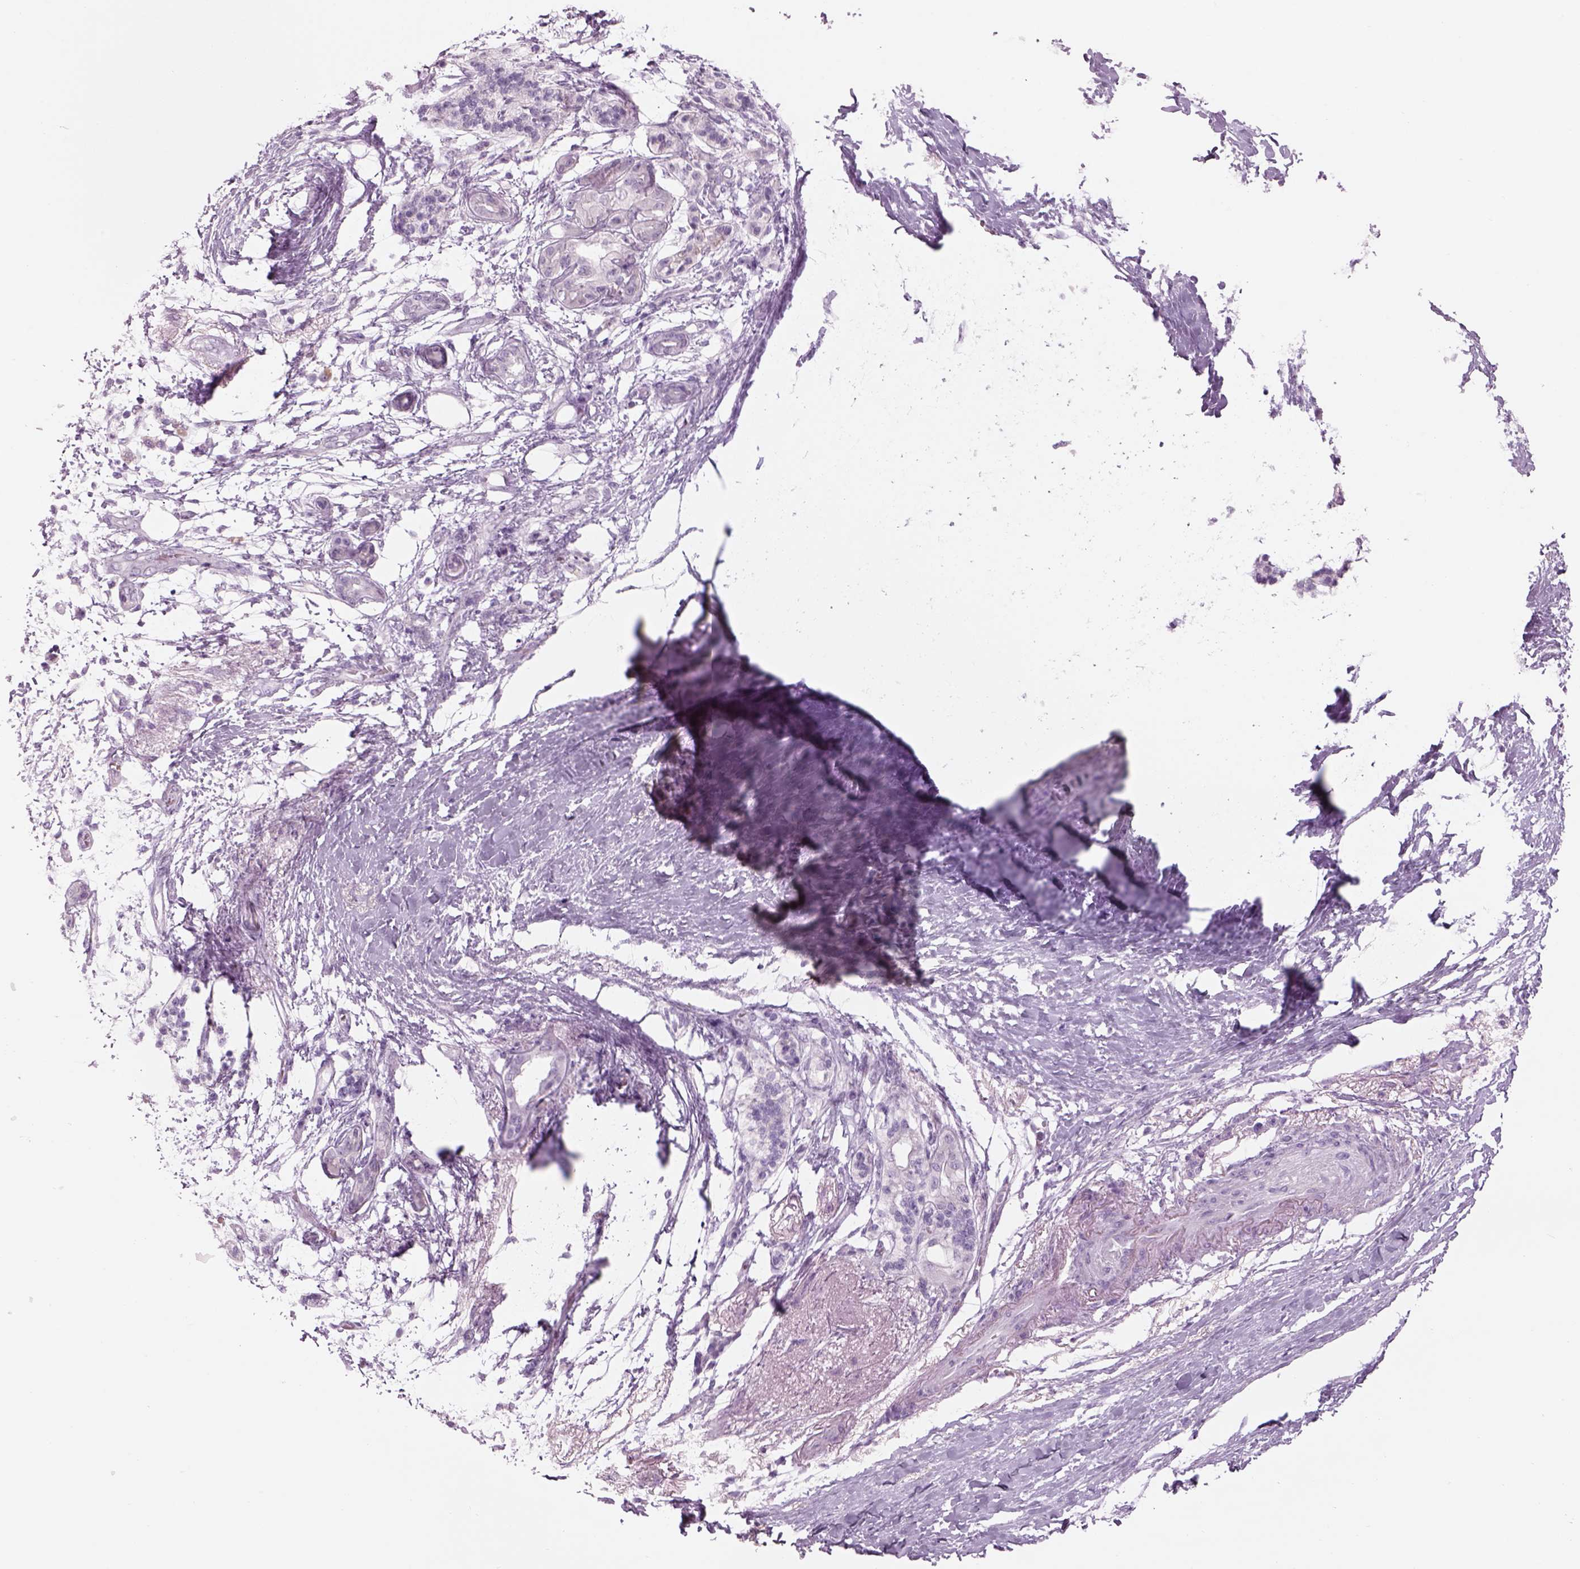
{"staining": {"intensity": "negative", "quantity": "none", "location": "none"}, "tissue": "pancreatic cancer", "cell_type": "Tumor cells", "image_type": "cancer", "snomed": [{"axis": "morphology", "description": "Adenocarcinoma, NOS"}, {"axis": "topography", "description": "Pancreas"}], "caption": "DAB (3,3'-diaminobenzidine) immunohistochemical staining of human pancreatic adenocarcinoma demonstrates no significant positivity in tumor cells.", "gene": "GAS2L2", "patient": {"sex": "female", "age": 72}}